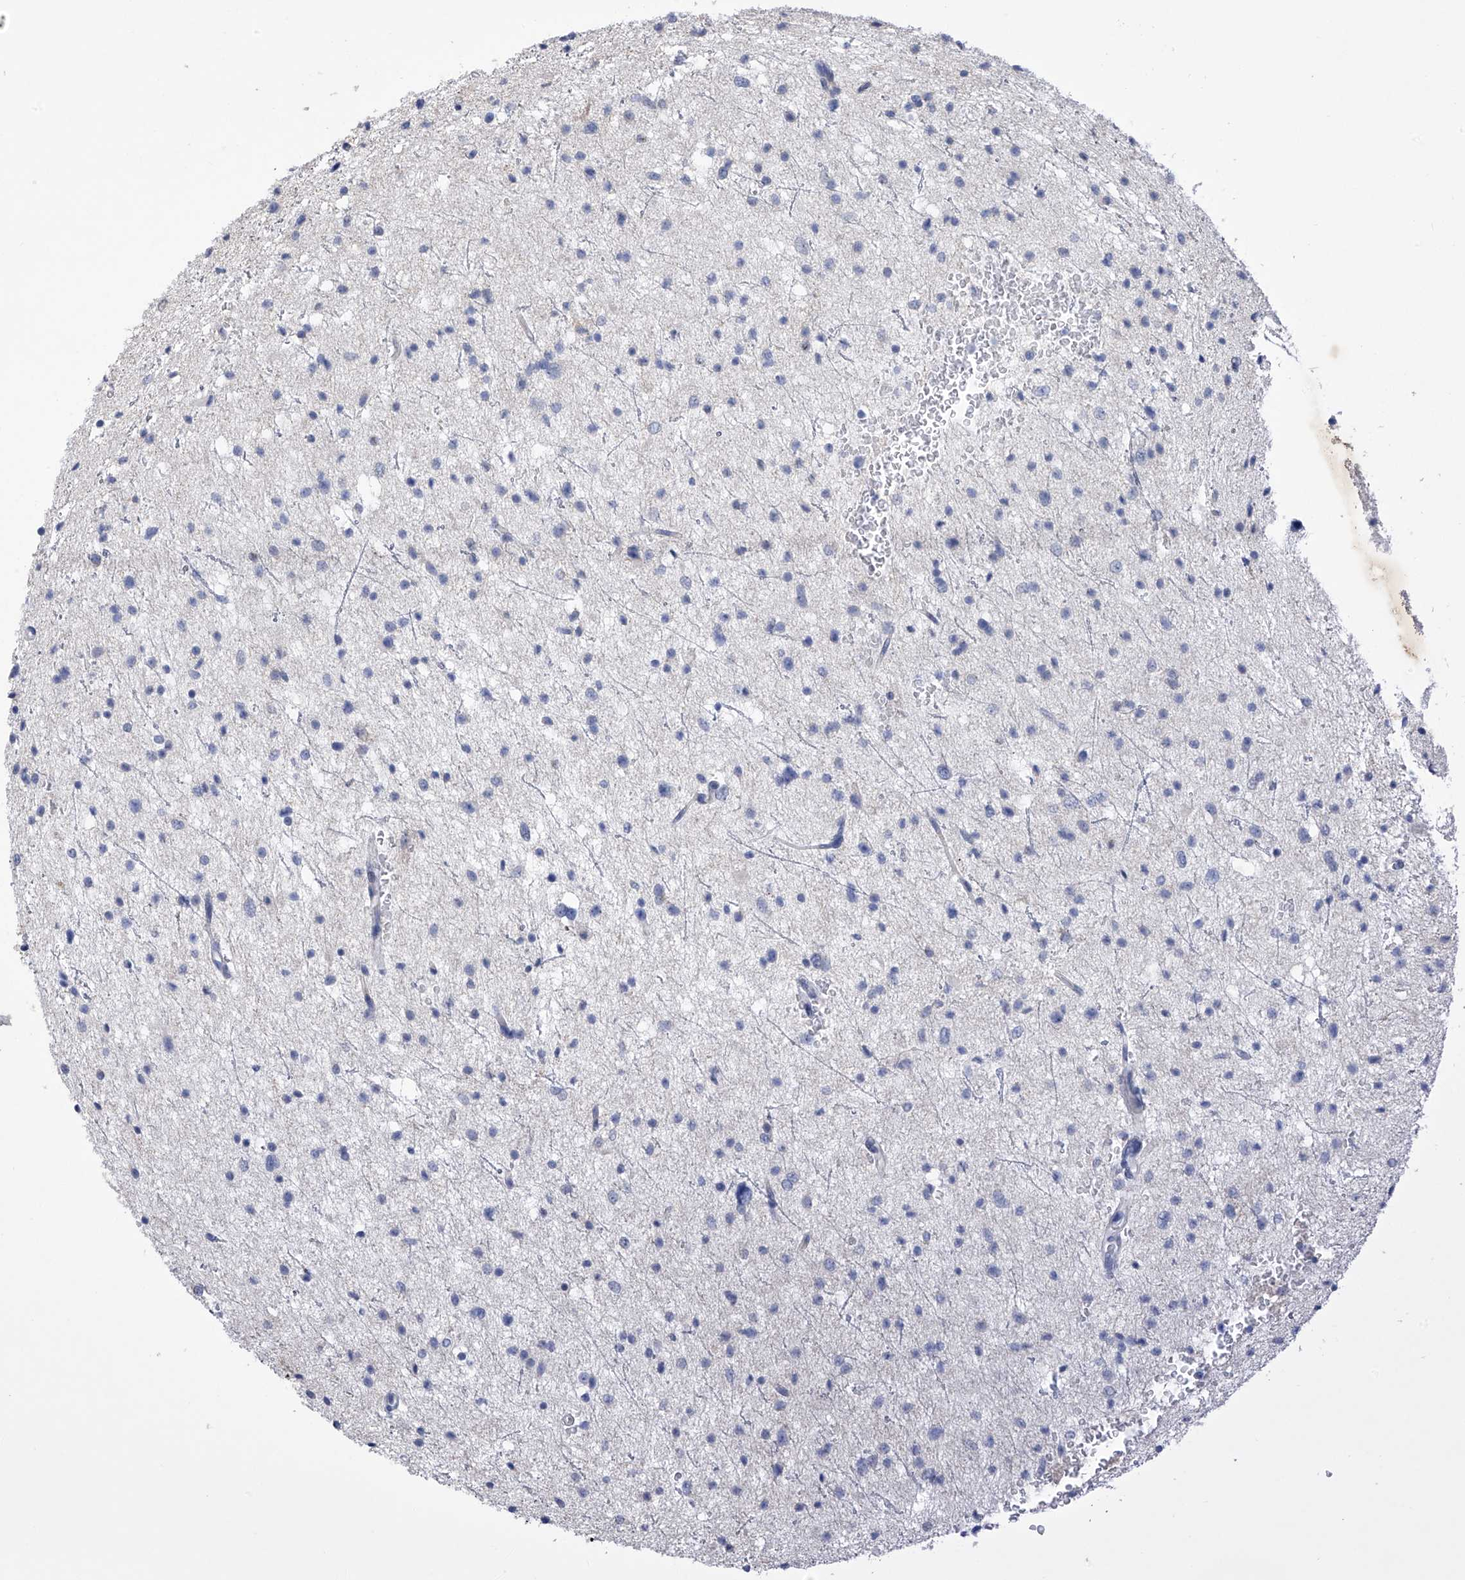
{"staining": {"intensity": "negative", "quantity": "none", "location": "none"}, "tissue": "glioma", "cell_type": "Tumor cells", "image_type": "cancer", "snomed": [{"axis": "morphology", "description": "Glioma, malignant, Low grade"}, {"axis": "topography", "description": "Brain"}], "caption": "Tumor cells show no significant protein positivity in malignant low-grade glioma. (DAB (3,3'-diaminobenzidine) immunohistochemistry (IHC), high magnification).", "gene": "SLCO4A1", "patient": {"sex": "female", "age": 37}}